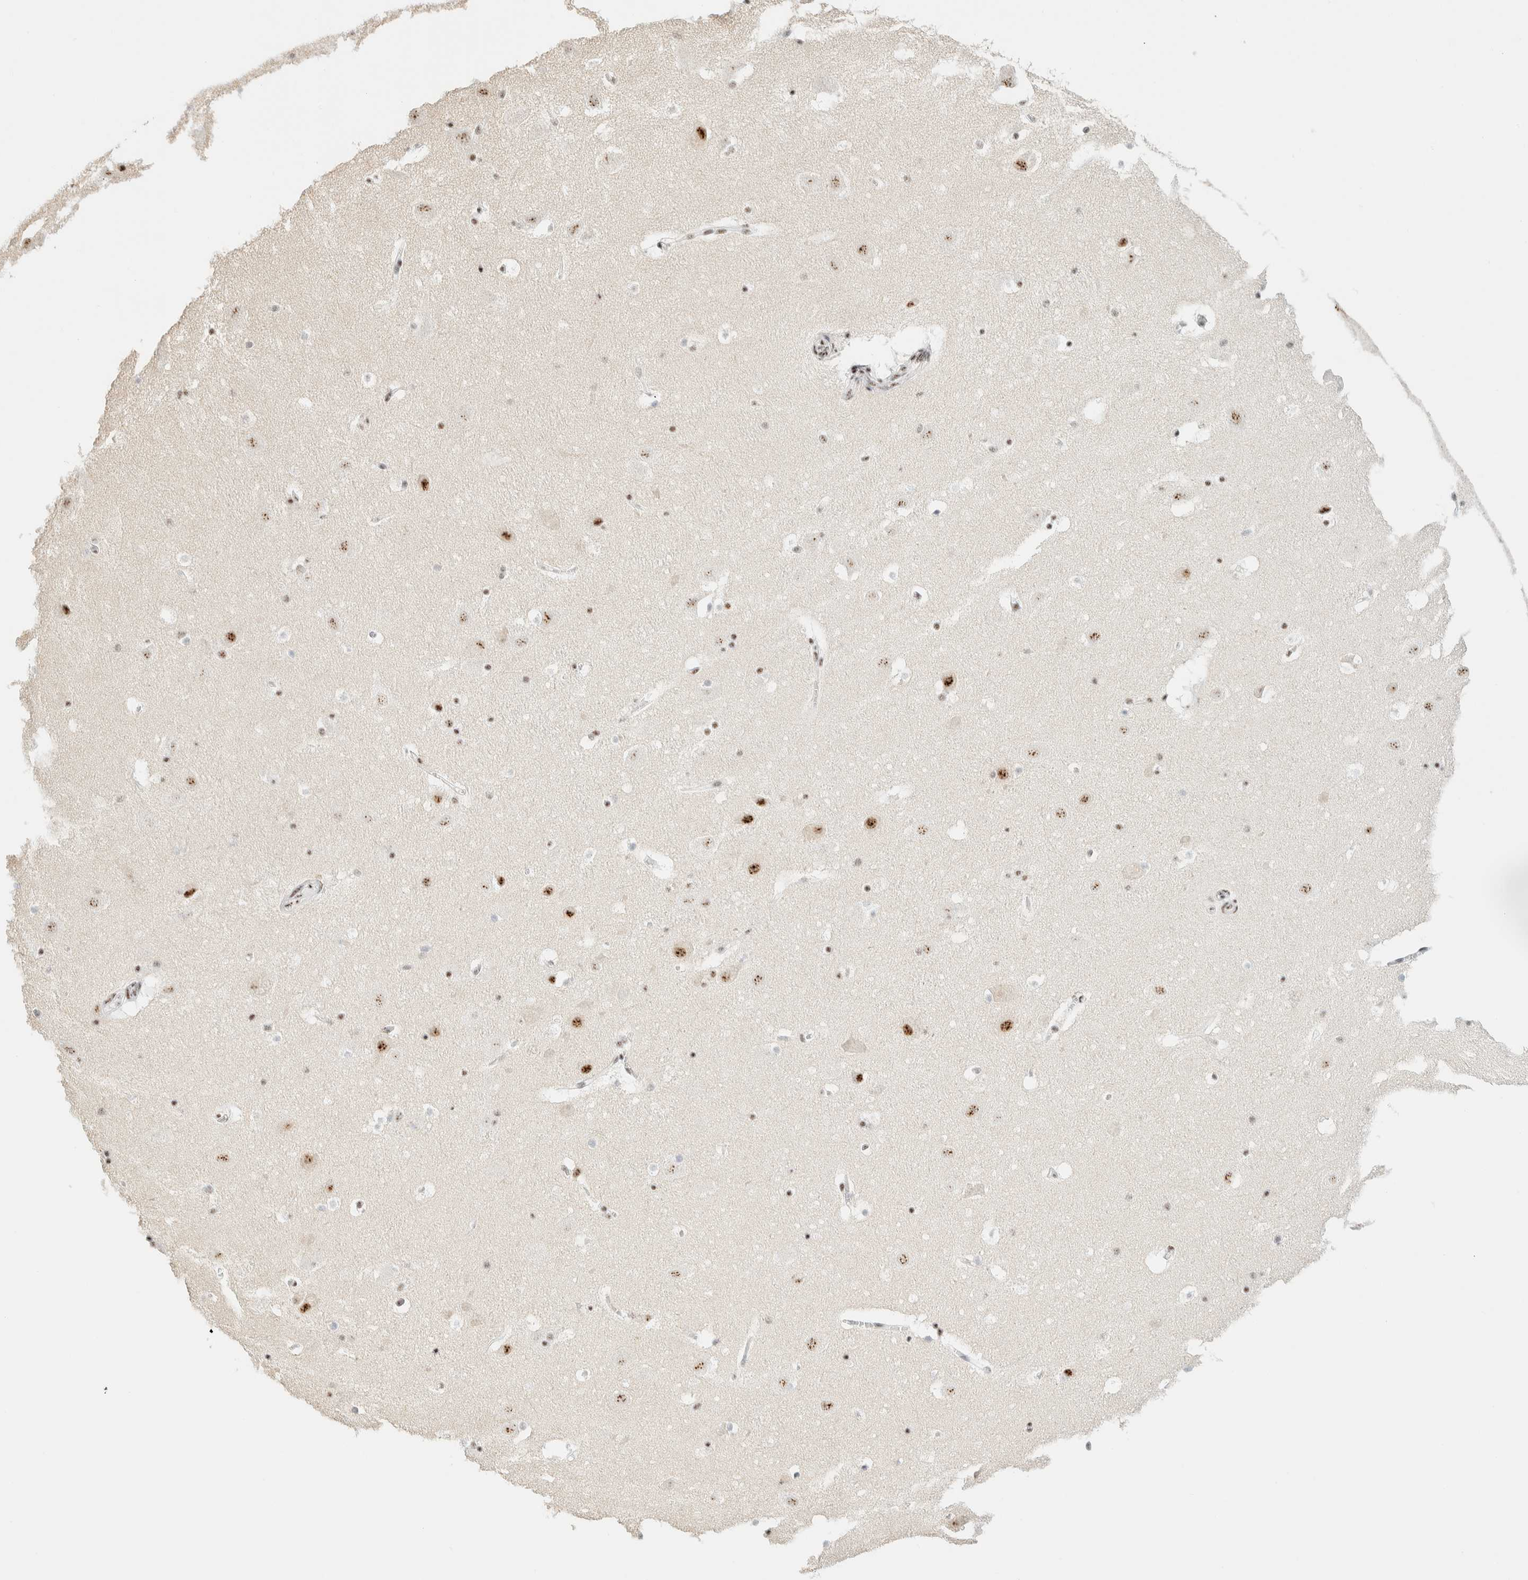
{"staining": {"intensity": "weak", "quantity": "25%-75%", "location": "nuclear"}, "tissue": "hippocampus", "cell_type": "Glial cells", "image_type": "normal", "snomed": [{"axis": "morphology", "description": "Normal tissue, NOS"}, {"axis": "topography", "description": "Hippocampus"}], "caption": "This image reveals immunohistochemistry staining of benign hippocampus, with low weak nuclear positivity in approximately 25%-75% of glial cells.", "gene": "SON", "patient": {"sex": "male", "age": 45}}